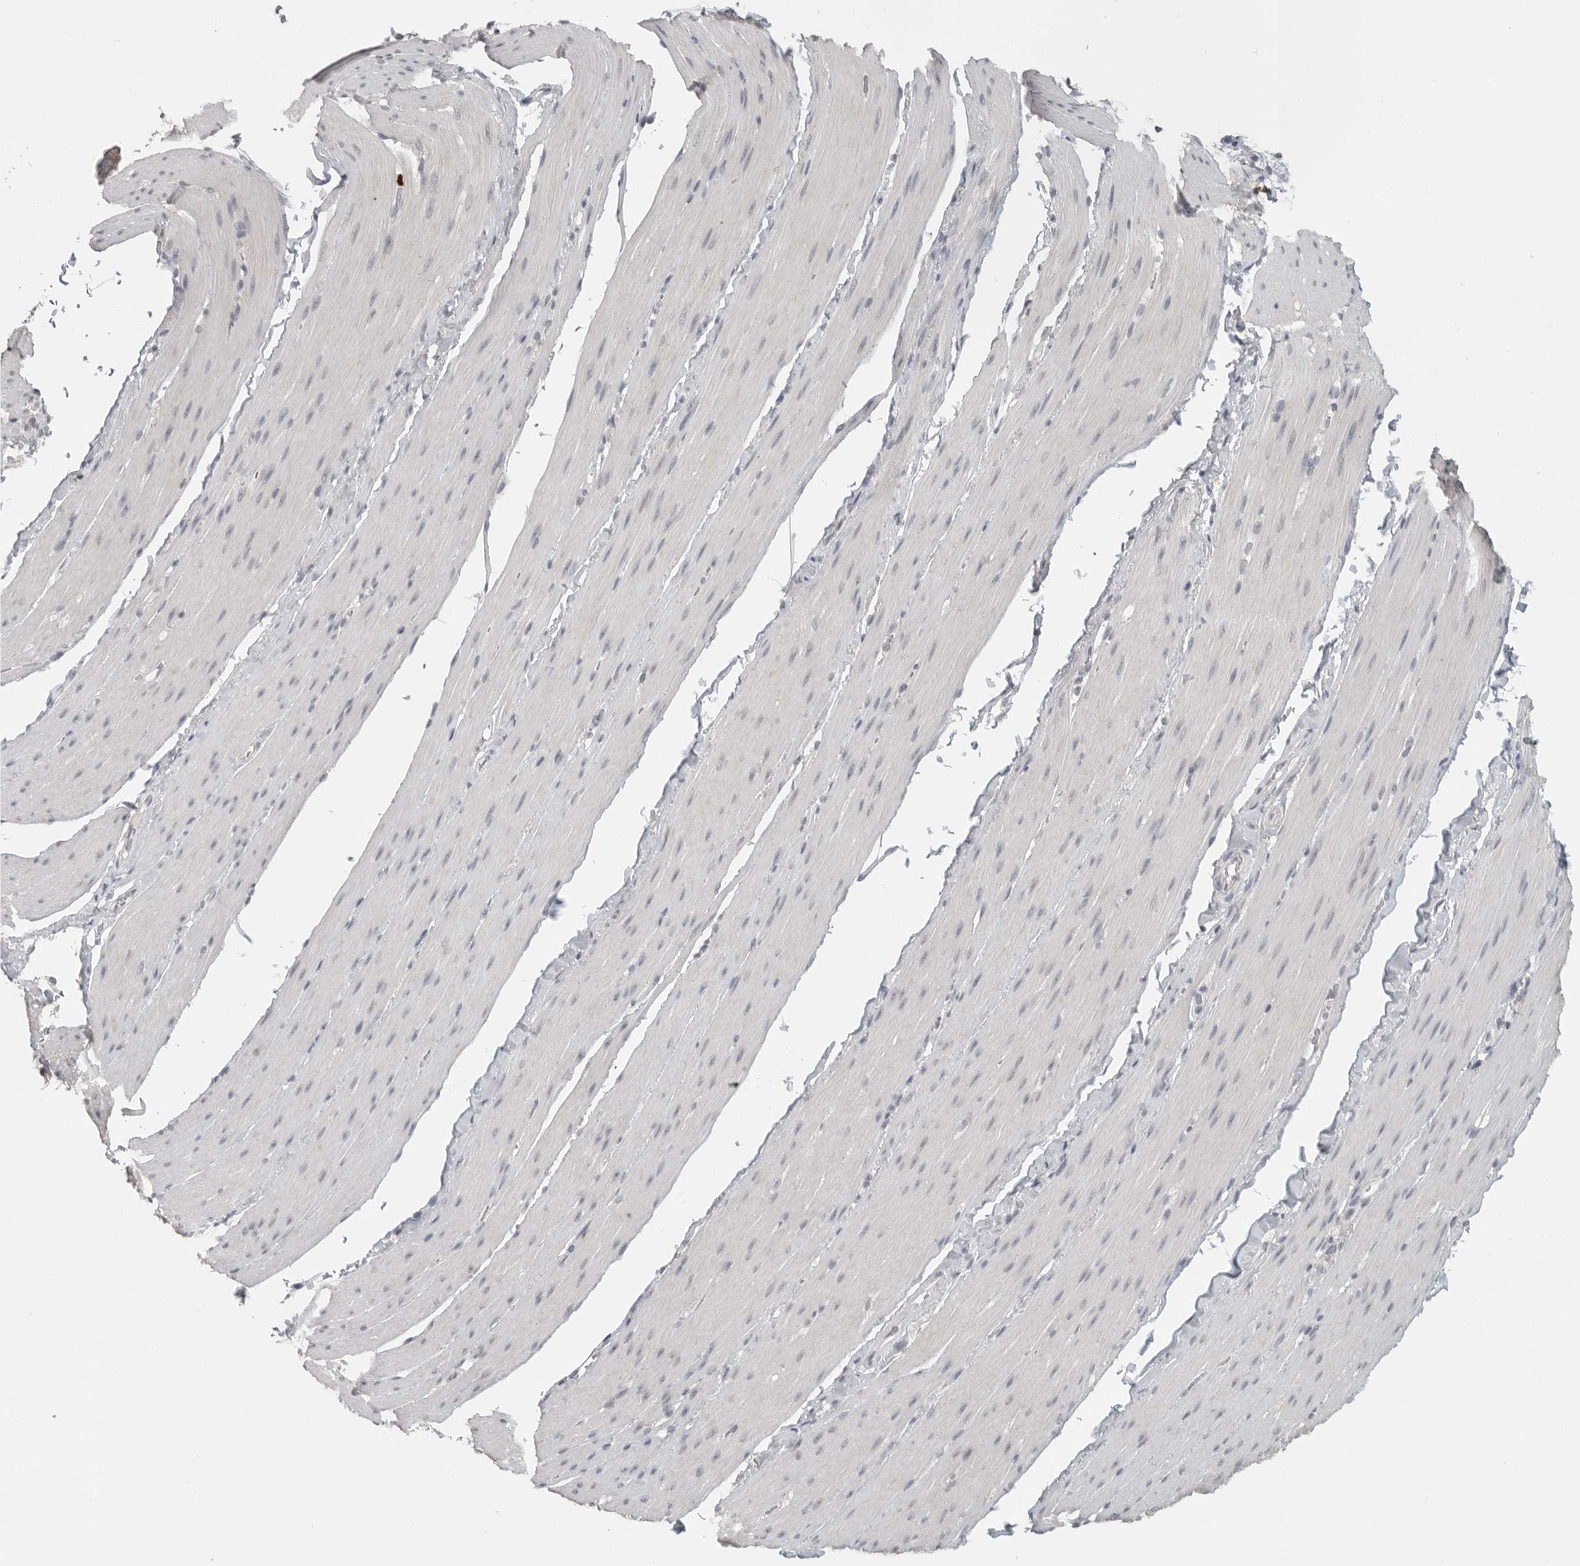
{"staining": {"intensity": "negative", "quantity": "none", "location": "none"}, "tissue": "smooth muscle", "cell_type": "Smooth muscle cells", "image_type": "normal", "snomed": [{"axis": "morphology", "description": "Normal tissue, NOS"}, {"axis": "topography", "description": "Smooth muscle"}, {"axis": "topography", "description": "Small intestine"}], "caption": "Histopathology image shows no protein positivity in smooth muscle cells of unremarkable smooth muscle. (Stains: DAB (3,3'-diaminobenzidine) immunohistochemistry with hematoxylin counter stain, Microscopy: brightfield microscopy at high magnification).", "gene": "FOXP3", "patient": {"sex": "female", "age": 84}}